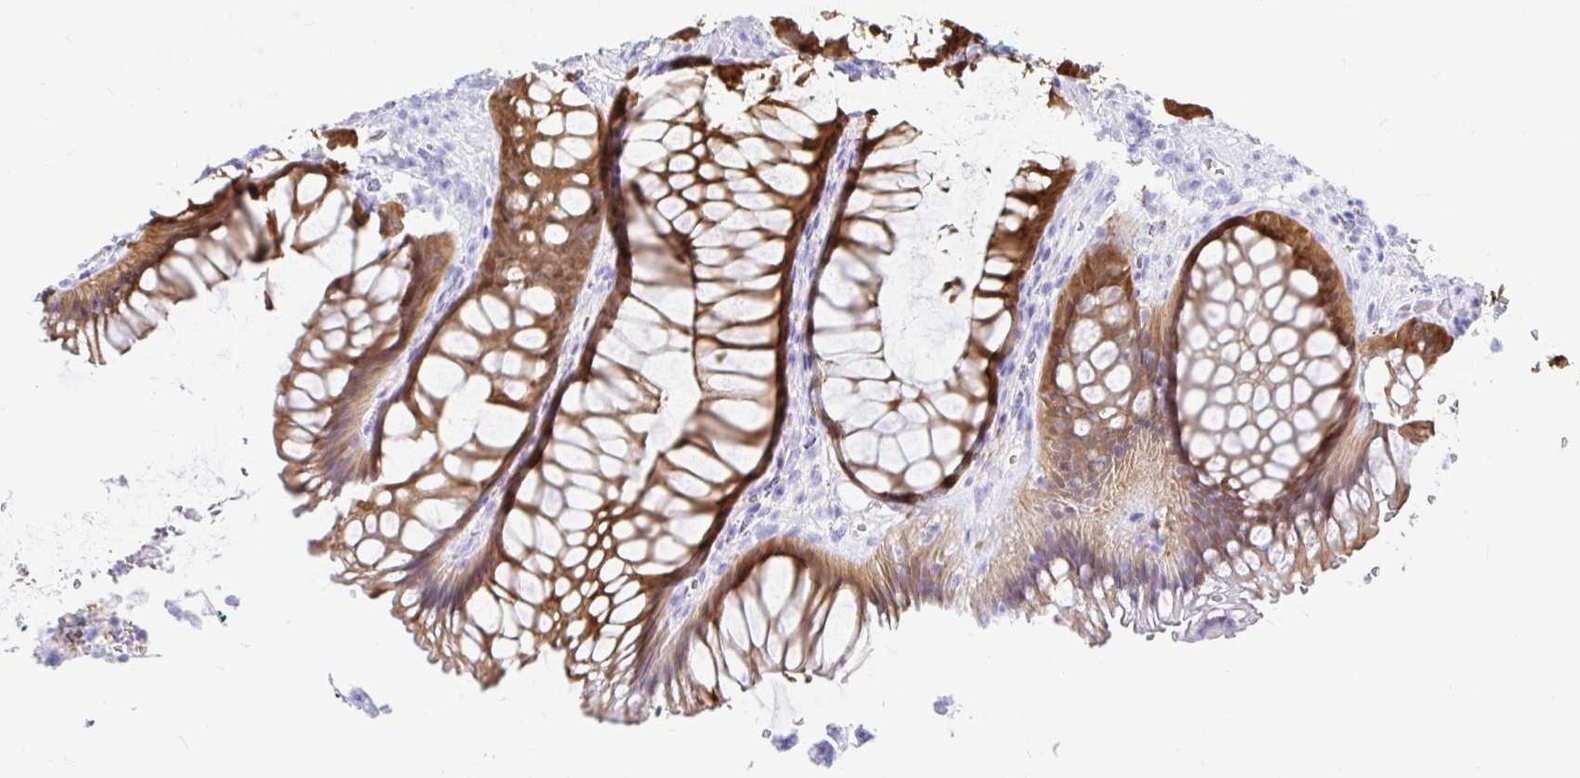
{"staining": {"intensity": "moderate", "quantity": ">75%", "location": "cytoplasmic/membranous"}, "tissue": "rectum", "cell_type": "Glandular cells", "image_type": "normal", "snomed": [{"axis": "morphology", "description": "Normal tissue, NOS"}, {"axis": "topography", "description": "Rectum"}], "caption": "Immunohistochemical staining of unremarkable human rectum reveals moderate cytoplasmic/membranous protein expression in about >75% of glandular cells.", "gene": "PPP1R1B", "patient": {"sex": "male", "age": 53}}